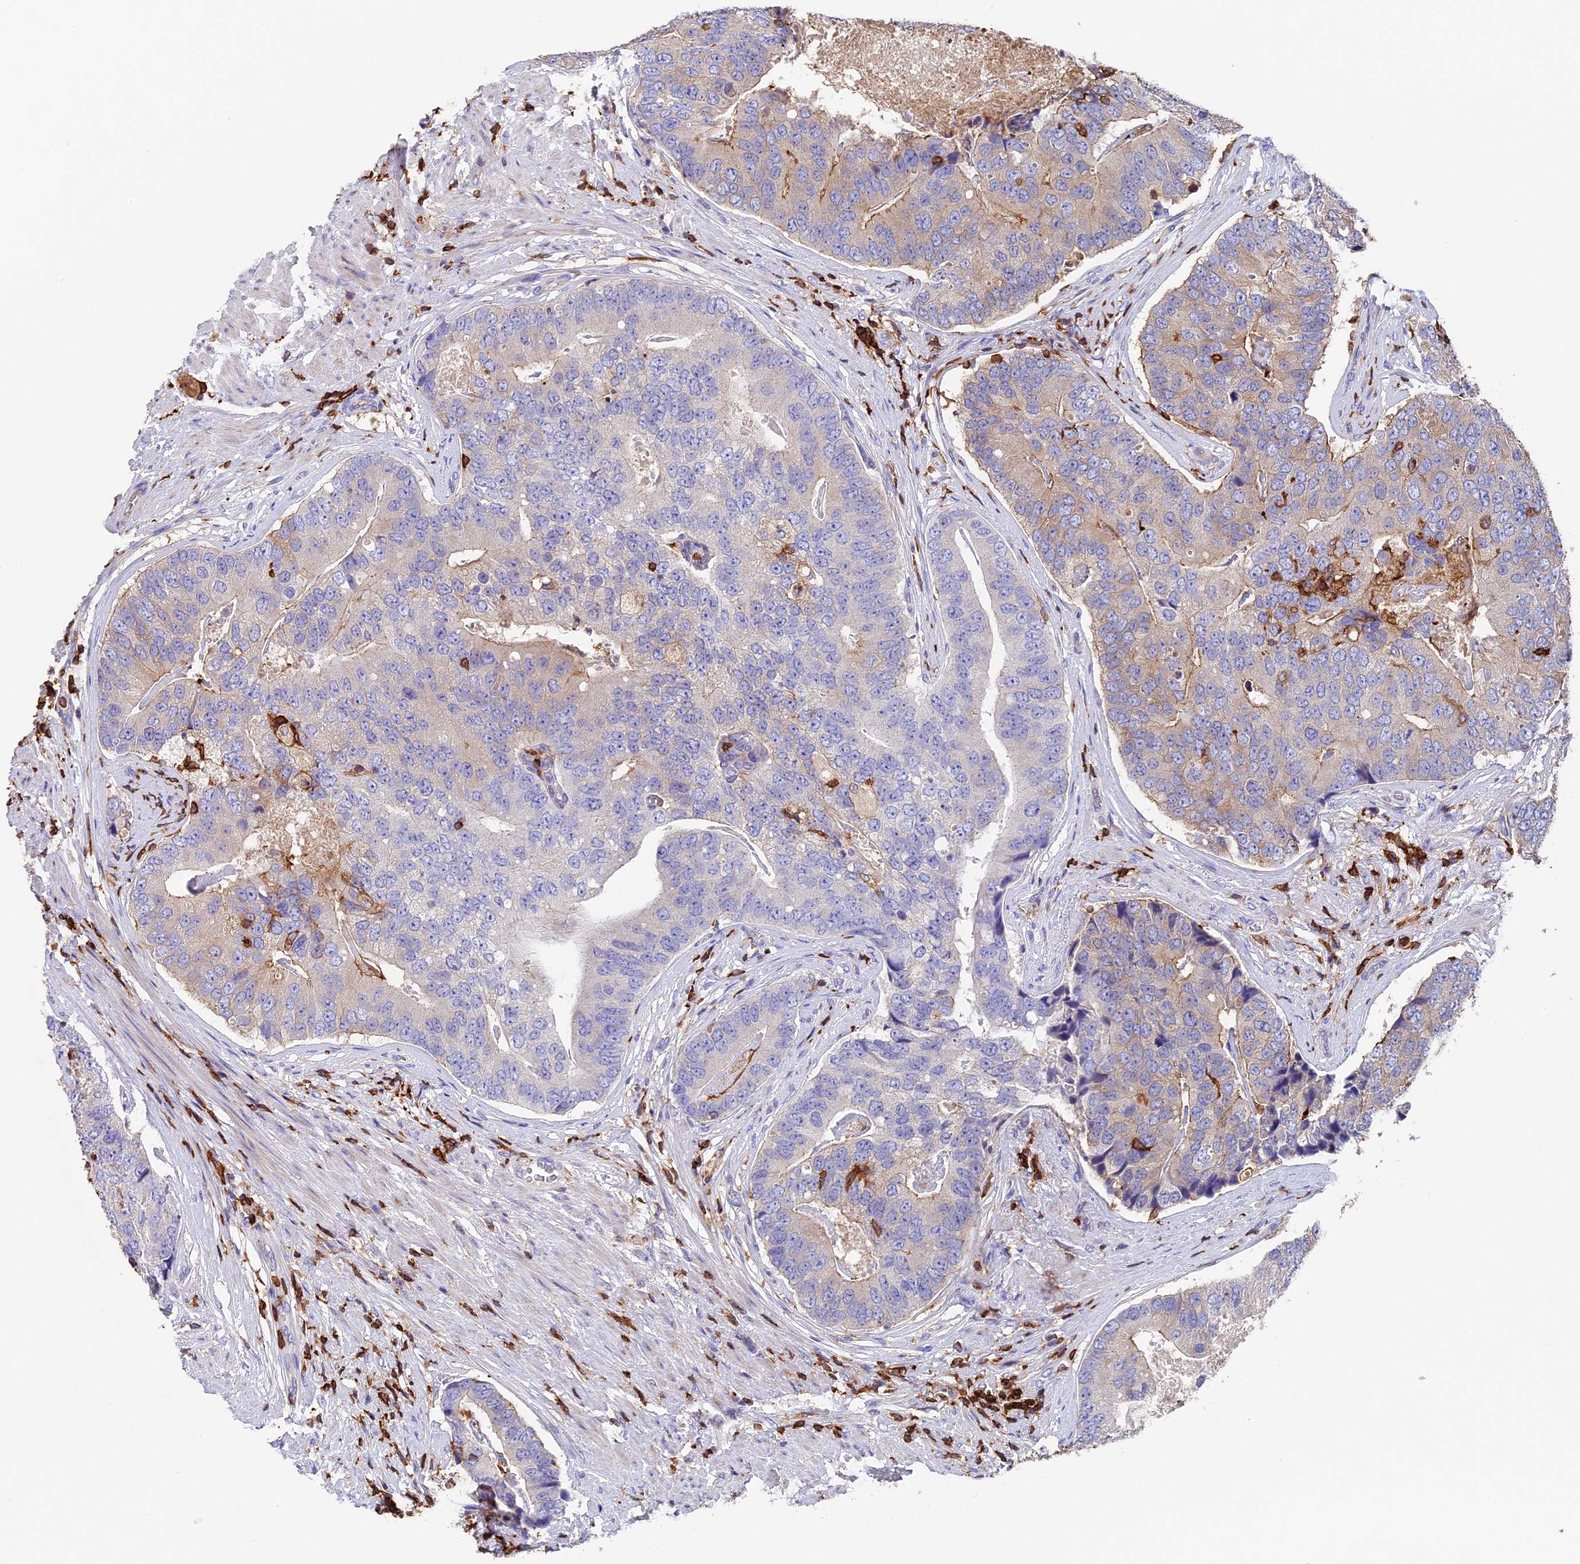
{"staining": {"intensity": "weak", "quantity": "<25%", "location": "cytoplasmic/membranous"}, "tissue": "prostate cancer", "cell_type": "Tumor cells", "image_type": "cancer", "snomed": [{"axis": "morphology", "description": "Adenocarcinoma, High grade"}, {"axis": "topography", "description": "Prostate"}], "caption": "Immunohistochemistry (IHC) of human prostate cancer (adenocarcinoma (high-grade)) exhibits no positivity in tumor cells.", "gene": "ADAT1", "patient": {"sex": "male", "age": 70}}